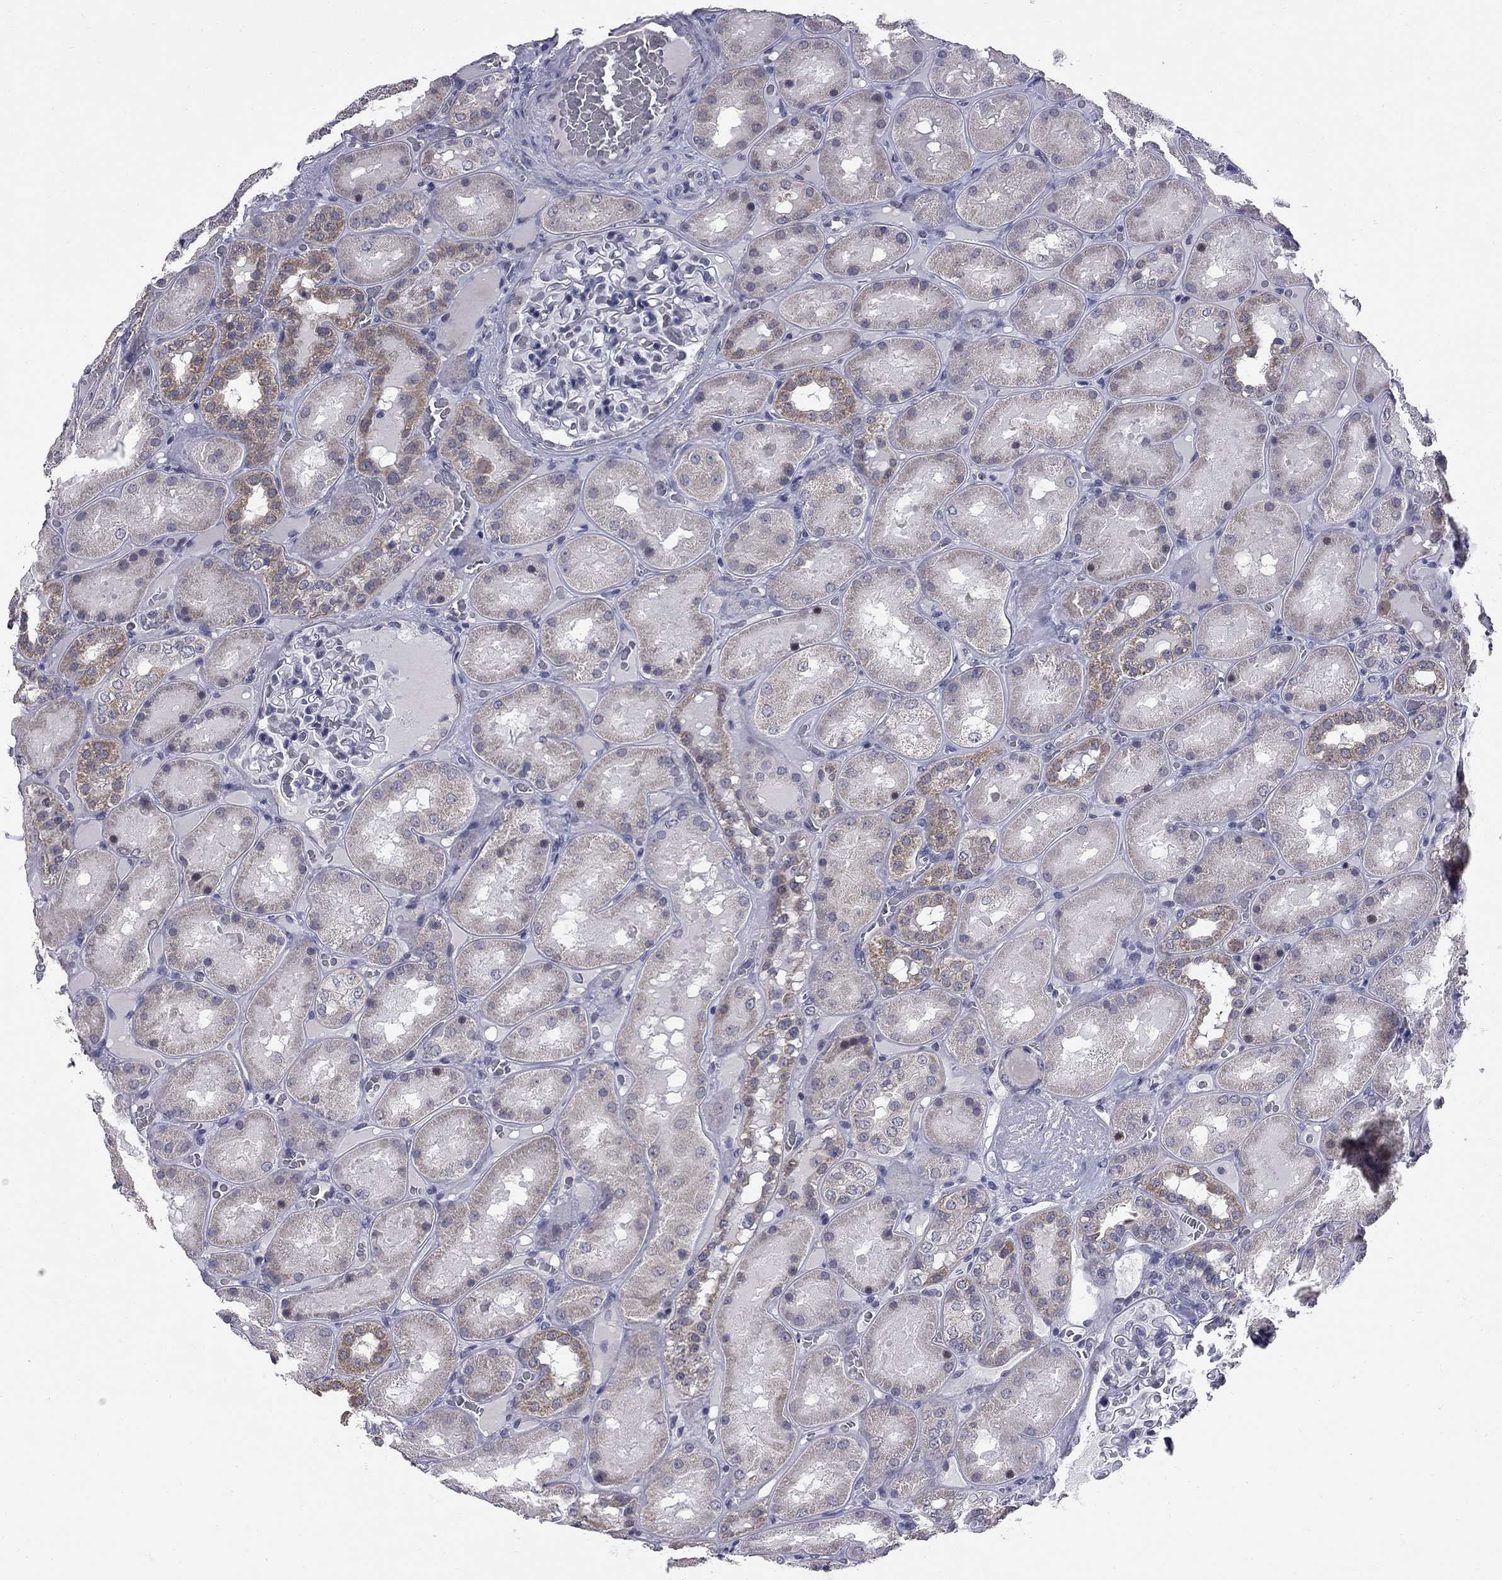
{"staining": {"intensity": "negative", "quantity": "none", "location": "none"}, "tissue": "kidney", "cell_type": "Cells in glomeruli", "image_type": "normal", "snomed": [{"axis": "morphology", "description": "Normal tissue, NOS"}, {"axis": "topography", "description": "Kidney"}], "caption": "Cells in glomeruli show no significant protein expression in normal kidney. (Brightfield microscopy of DAB IHC at high magnification).", "gene": "HTR4", "patient": {"sex": "male", "age": 73}}